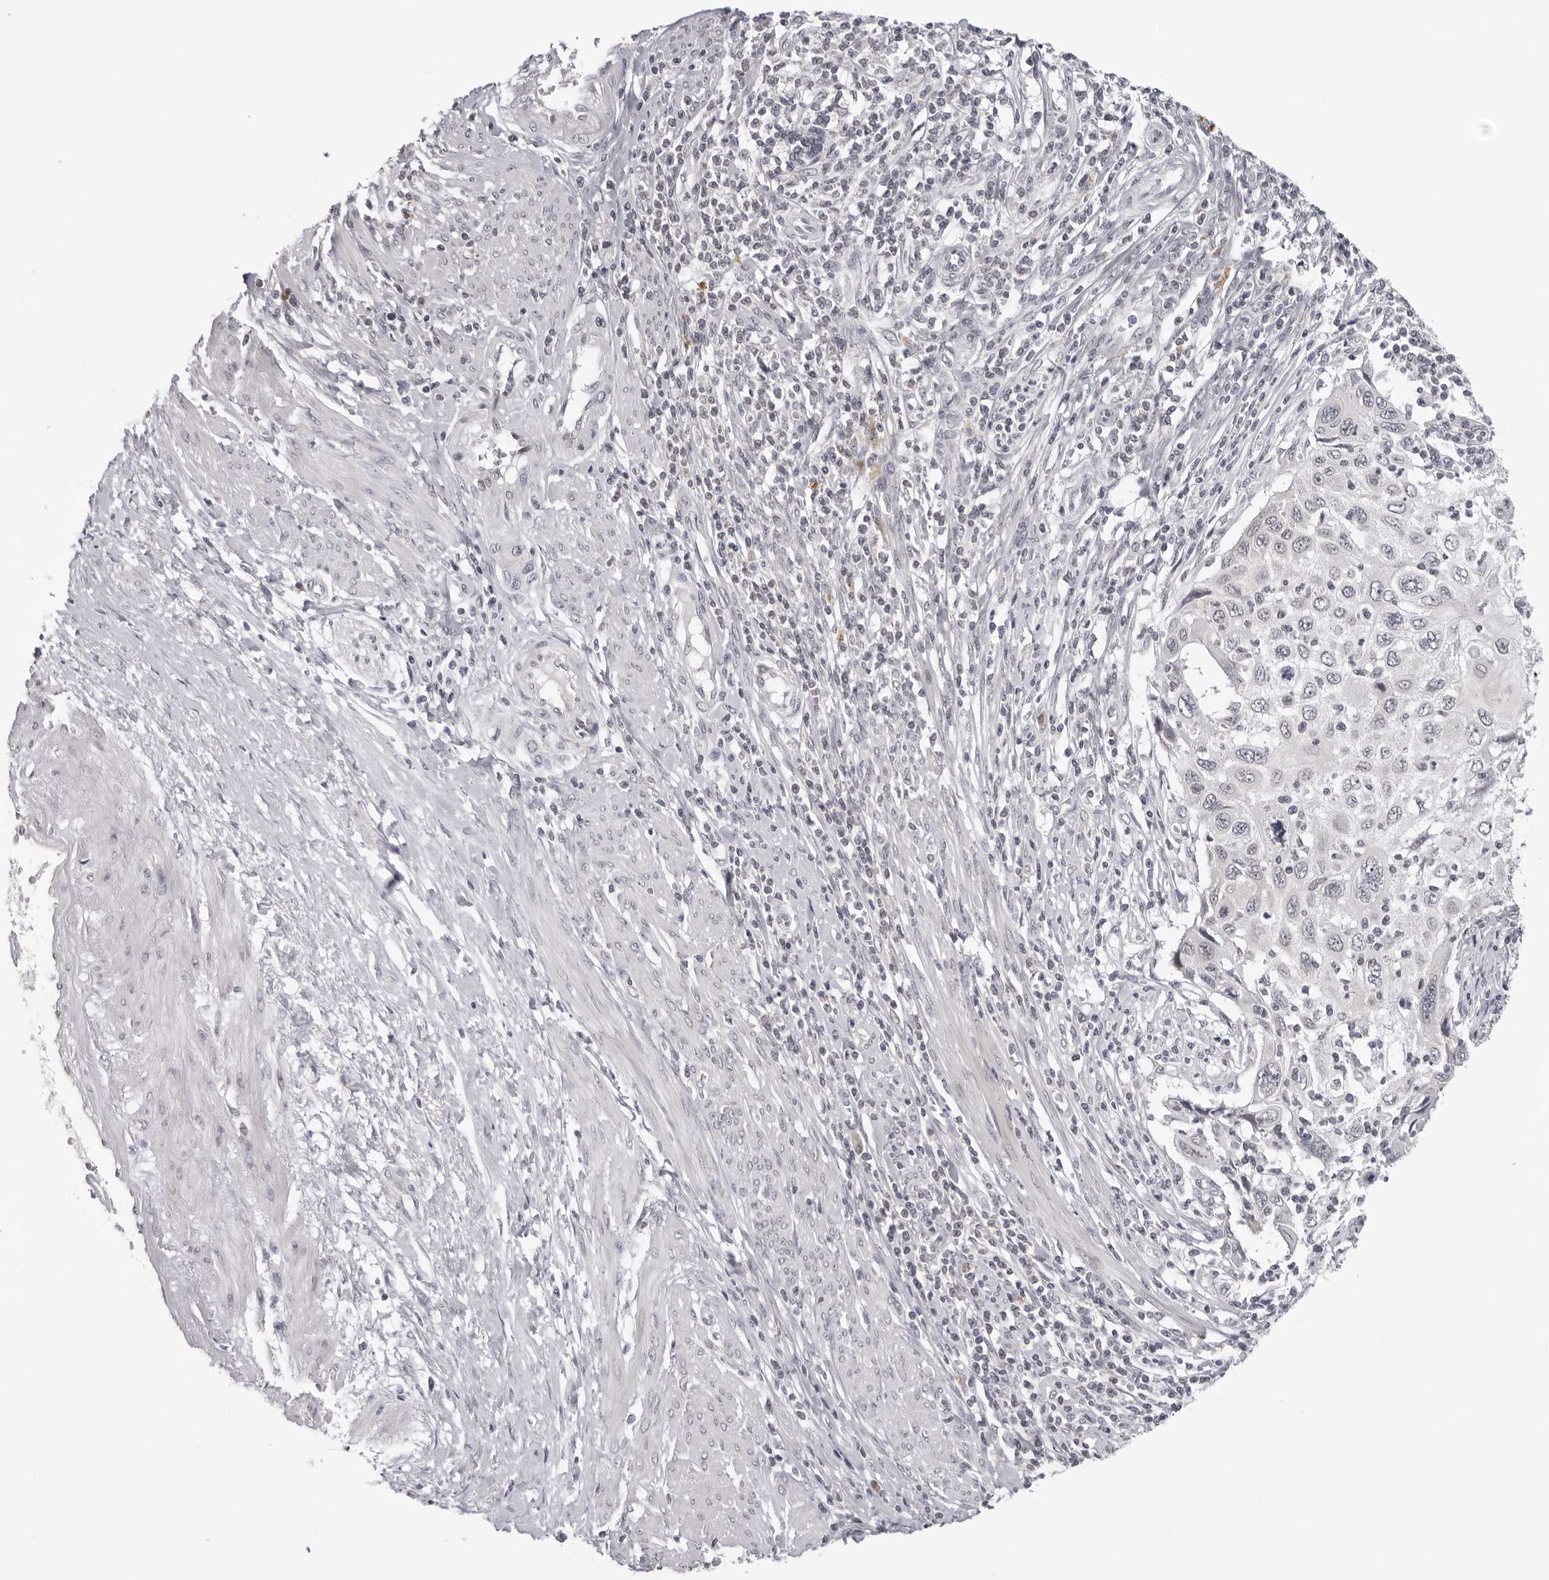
{"staining": {"intensity": "negative", "quantity": "none", "location": "none"}, "tissue": "cervical cancer", "cell_type": "Tumor cells", "image_type": "cancer", "snomed": [{"axis": "morphology", "description": "Squamous cell carcinoma, NOS"}, {"axis": "topography", "description": "Cervix"}], "caption": "This is an immunohistochemistry histopathology image of human cervical cancer. There is no expression in tumor cells.", "gene": "PRUNE1", "patient": {"sex": "female", "age": 70}}